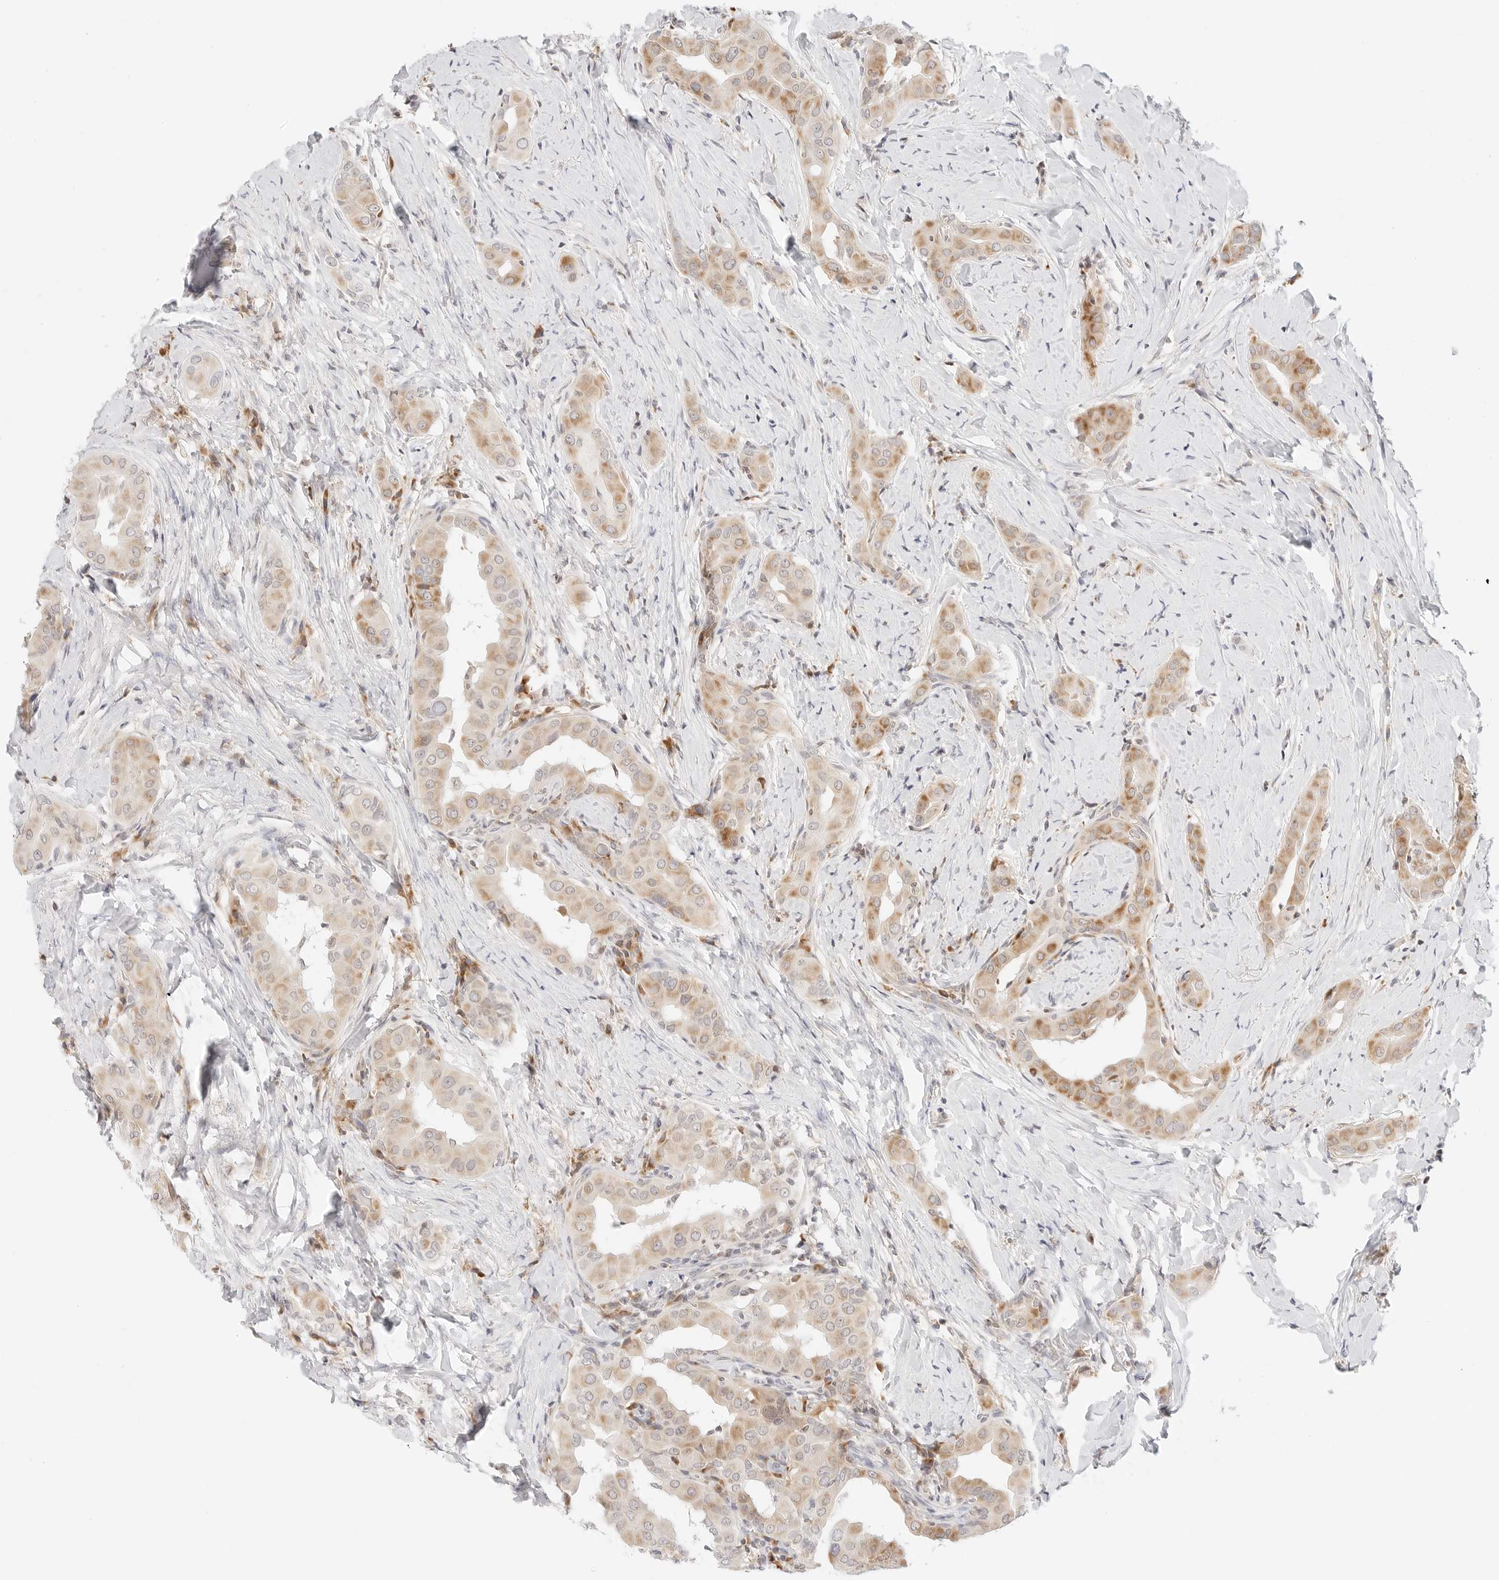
{"staining": {"intensity": "moderate", "quantity": ">75%", "location": "cytoplasmic/membranous"}, "tissue": "thyroid cancer", "cell_type": "Tumor cells", "image_type": "cancer", "snomed": [{"axis": "morphology", "description": "Papillary adenocarcinoma, NOS"}, {"axis": "topography", "description": "Thyroid gland"}], "caption": "Brown immunohistochemical staining in thyroid cancer (papillary adenocarcinoma) reveals moderate cytoplasmic/membranous positivity in approximately >75% of tumor cells.", "gene": "ERO1B", "patient": {"sex": "male", "age": 33}}